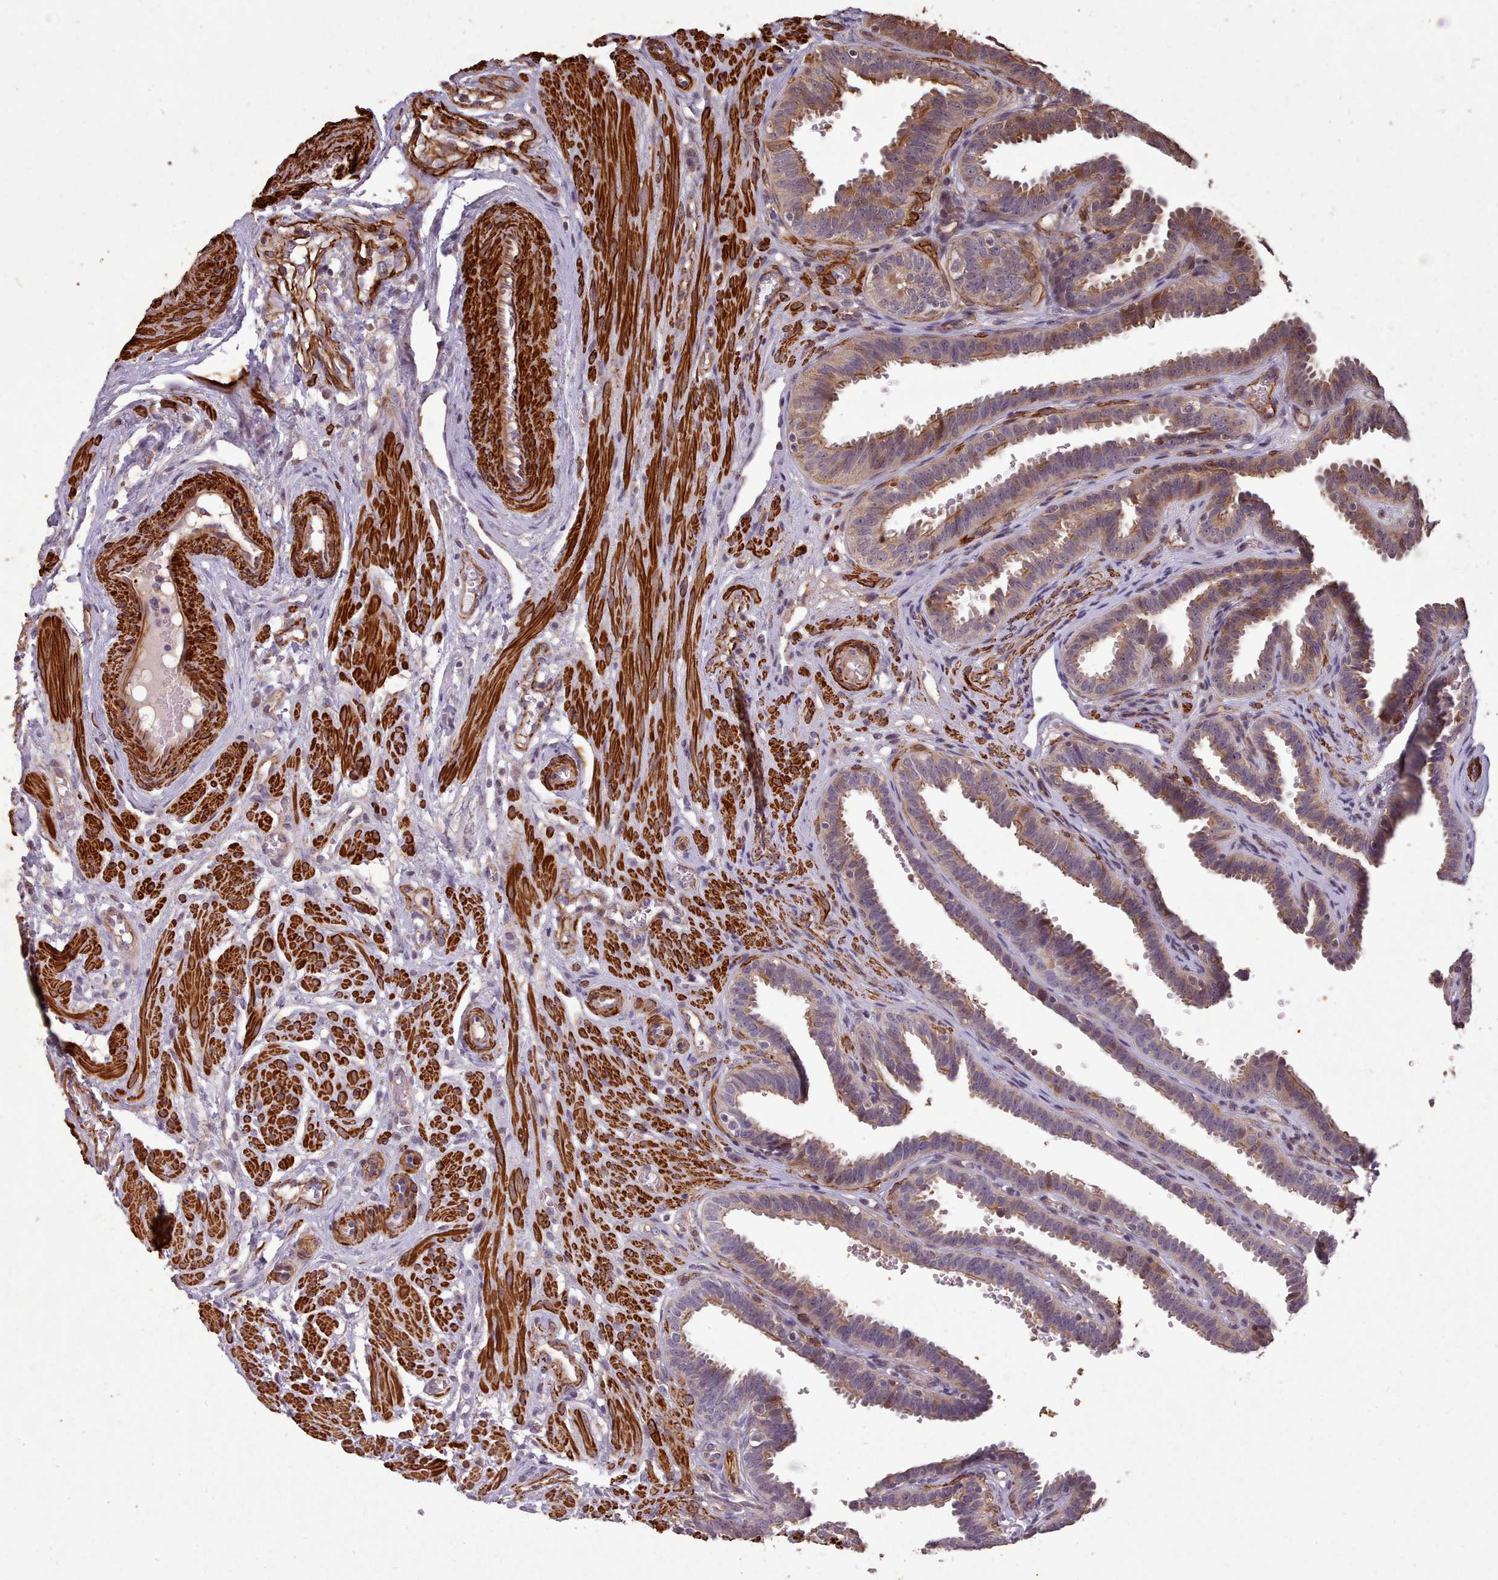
{"staining": {"intensity": "moderate", "quantity": ">75%", "location": "cytoplasmic/membranous"}, "tissue": "fallopian tube", "cell_type": "Glandular cells", "image_type": "normal", "snomed": [{"axis": "morphology", "description": "Normal tissue, NOS"}, {"axis": "topography", "description": "Fallopian tube"}], "caption": "Brown immunohistochemical staining in benign human fallopian tube displays moderate cytoplasmic/membranous staining in about >75% of glandular cells.", "gene": "NLRC4", "patient": {"sex": "female", "age": 37}}